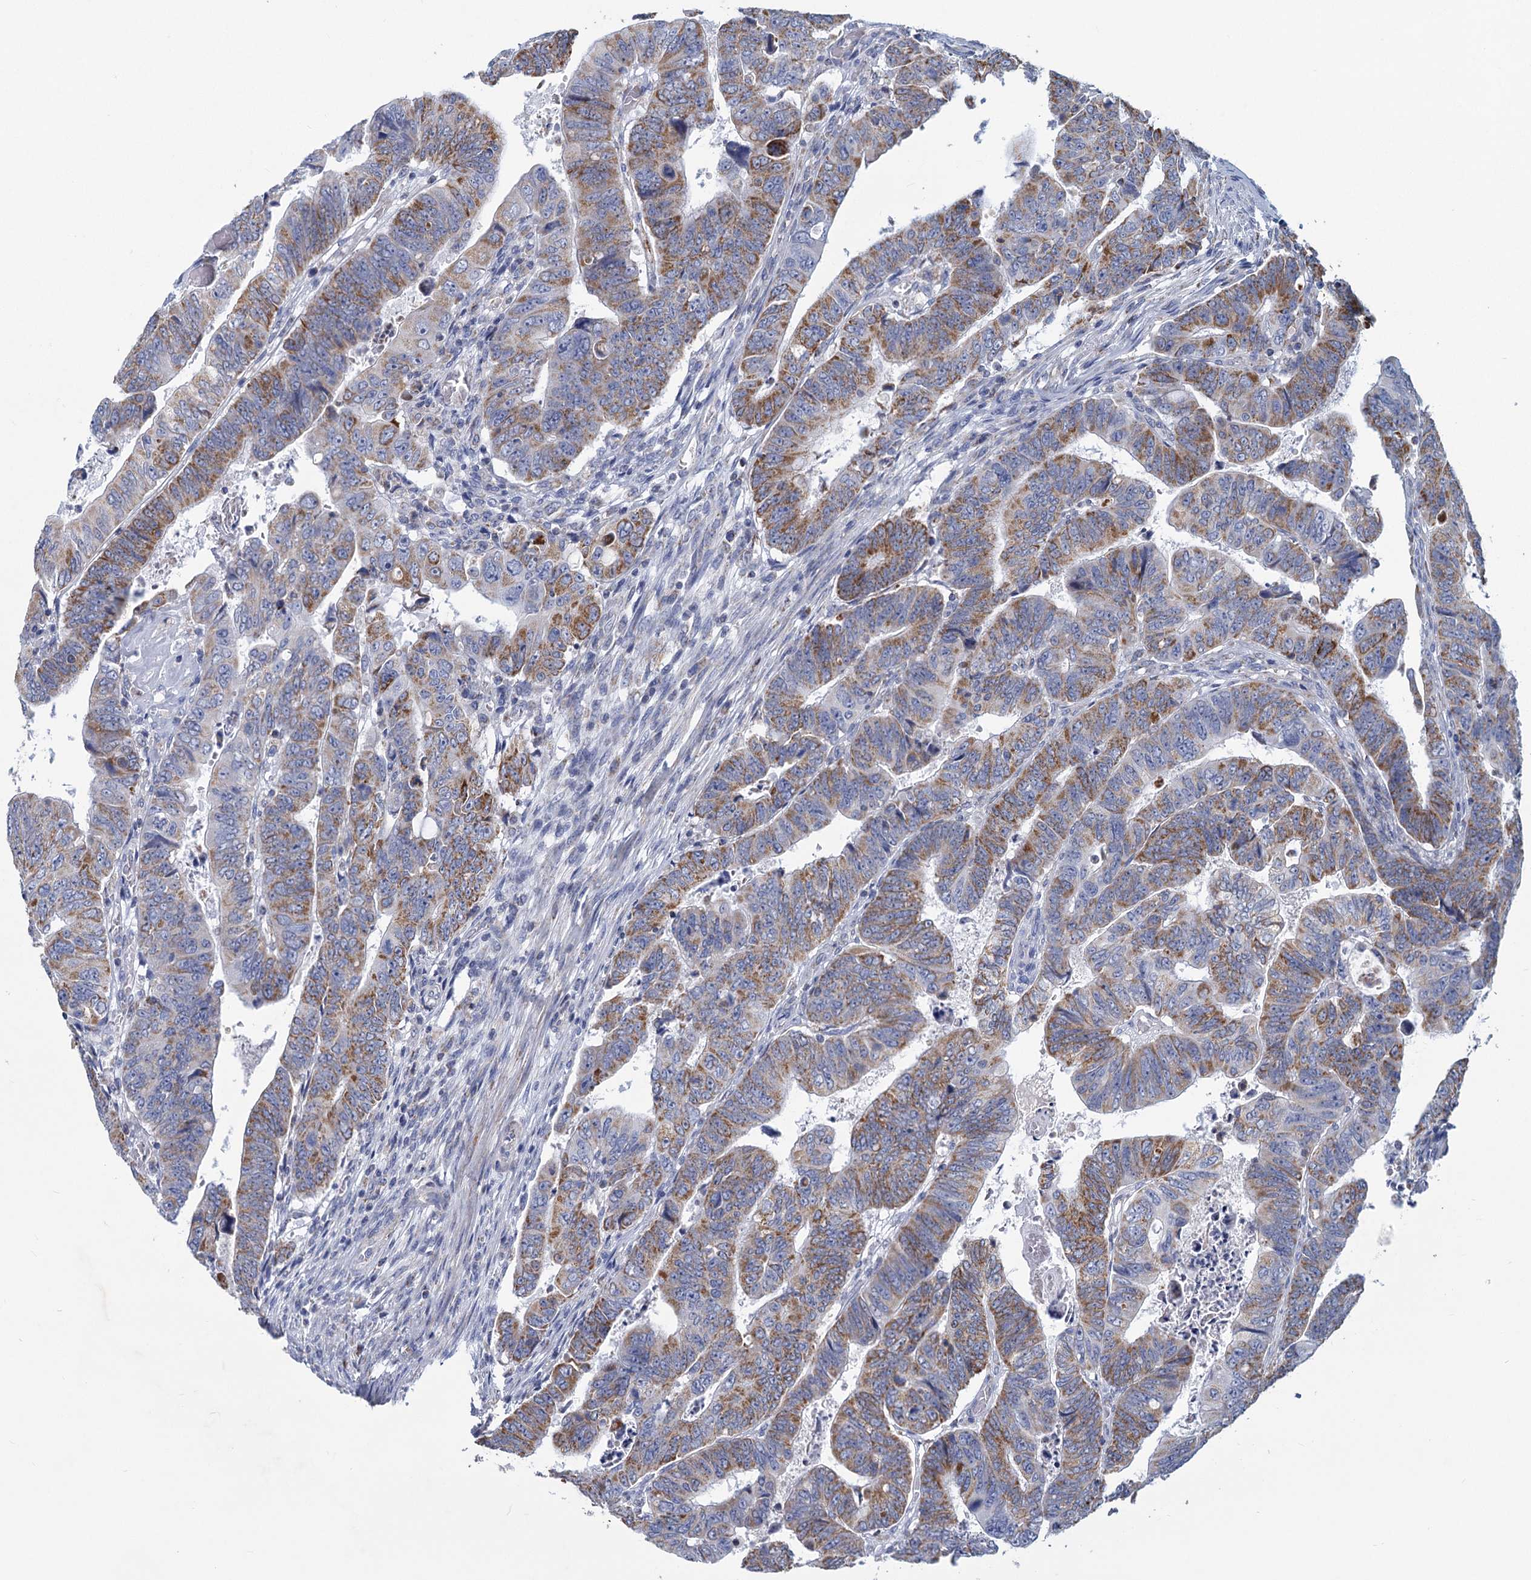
{"staining": {"intensity": "moderate", "quantity": "25%-75%", "location": "cytoplasmic/membranous"}, "tissue": "colorectal cancer", "cell_type": "Tumor cells", "image_type": "cancer", "snomed": [{"axis": "morphology", "description": "Normal tissue, NOS"}, {"axis": "morphology", "description": "Adenocarcinoma, NOS"}, {"axis": "topography", "description": "Rectum"}], "caption": "Immunohistochemistry (IHC) histopathology image of neoplastic tissue: colorectal cancer (adenocarcinoma) stained using immunohistochemistry (IHC) demonstrates medium levels of moderate protein expression localized specifically in the cytoplasmic/membranous of tumor cells, appearing as a cytoplasmic/membranous brown color.", "gene": "NDUFC2", "patient": {"sex": "female", "age": 65}}